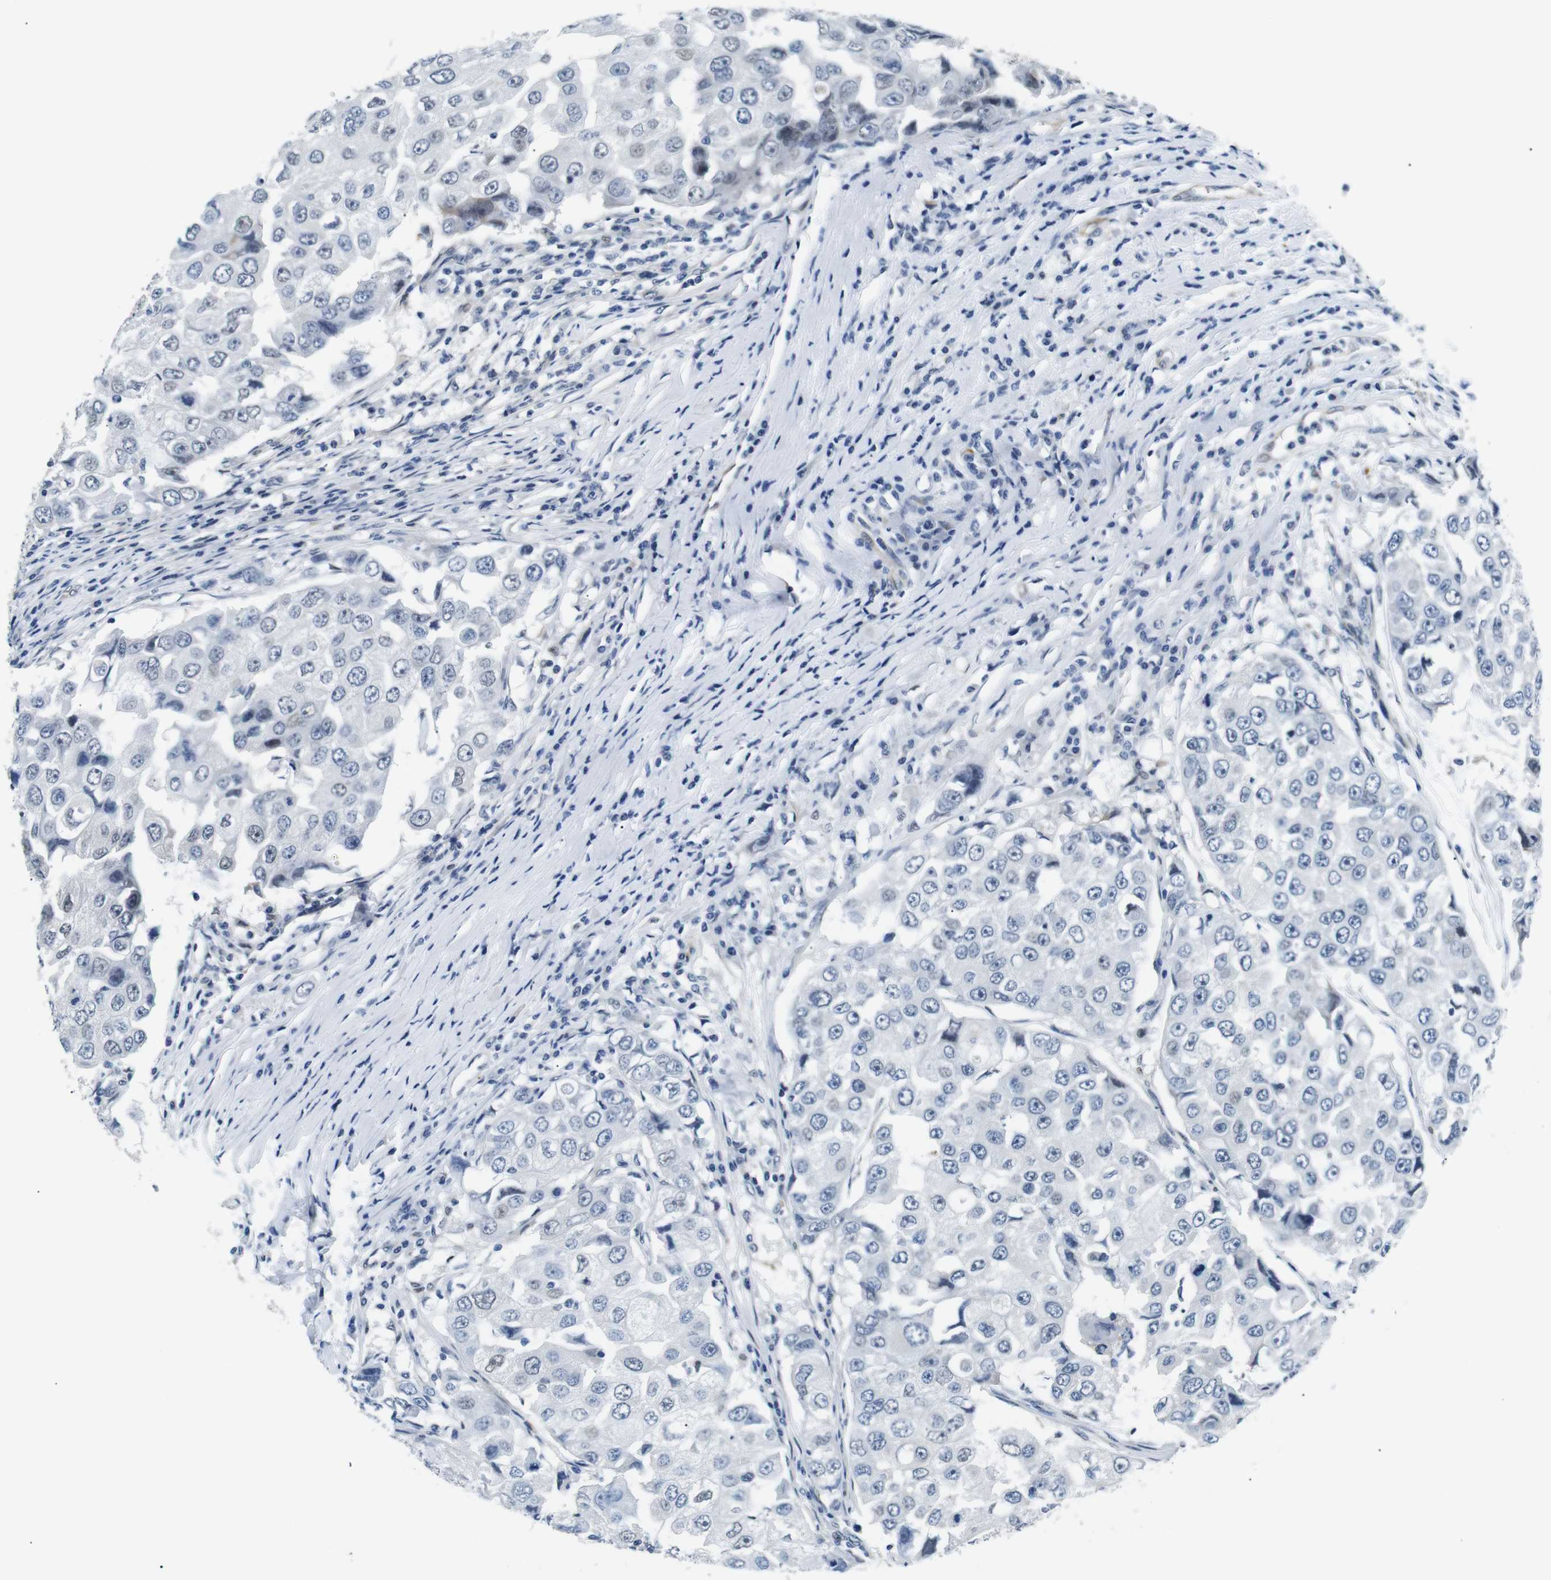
{"staining": {"intensity": "negative", "quantity": "none", "location": "none"}, "tissue": "breast cancer", "cell_type": "Tumor cells", "image_type": "cancer", "snomed": [{"axis": "morphology", "description": "Duct carcinoma"}, {"axis": "topography", "description": "Breast"}], "caption": "Immunohistochemistry micrograph of neoplastic tissue: intraductal carcinoma (breast) stained with DAB (3,3'-diaminobenzidine) exhibits no significant protein staining in tumor cells.", "gene": "TAFA1", "patient": {"sex": "female", "age": 27}}